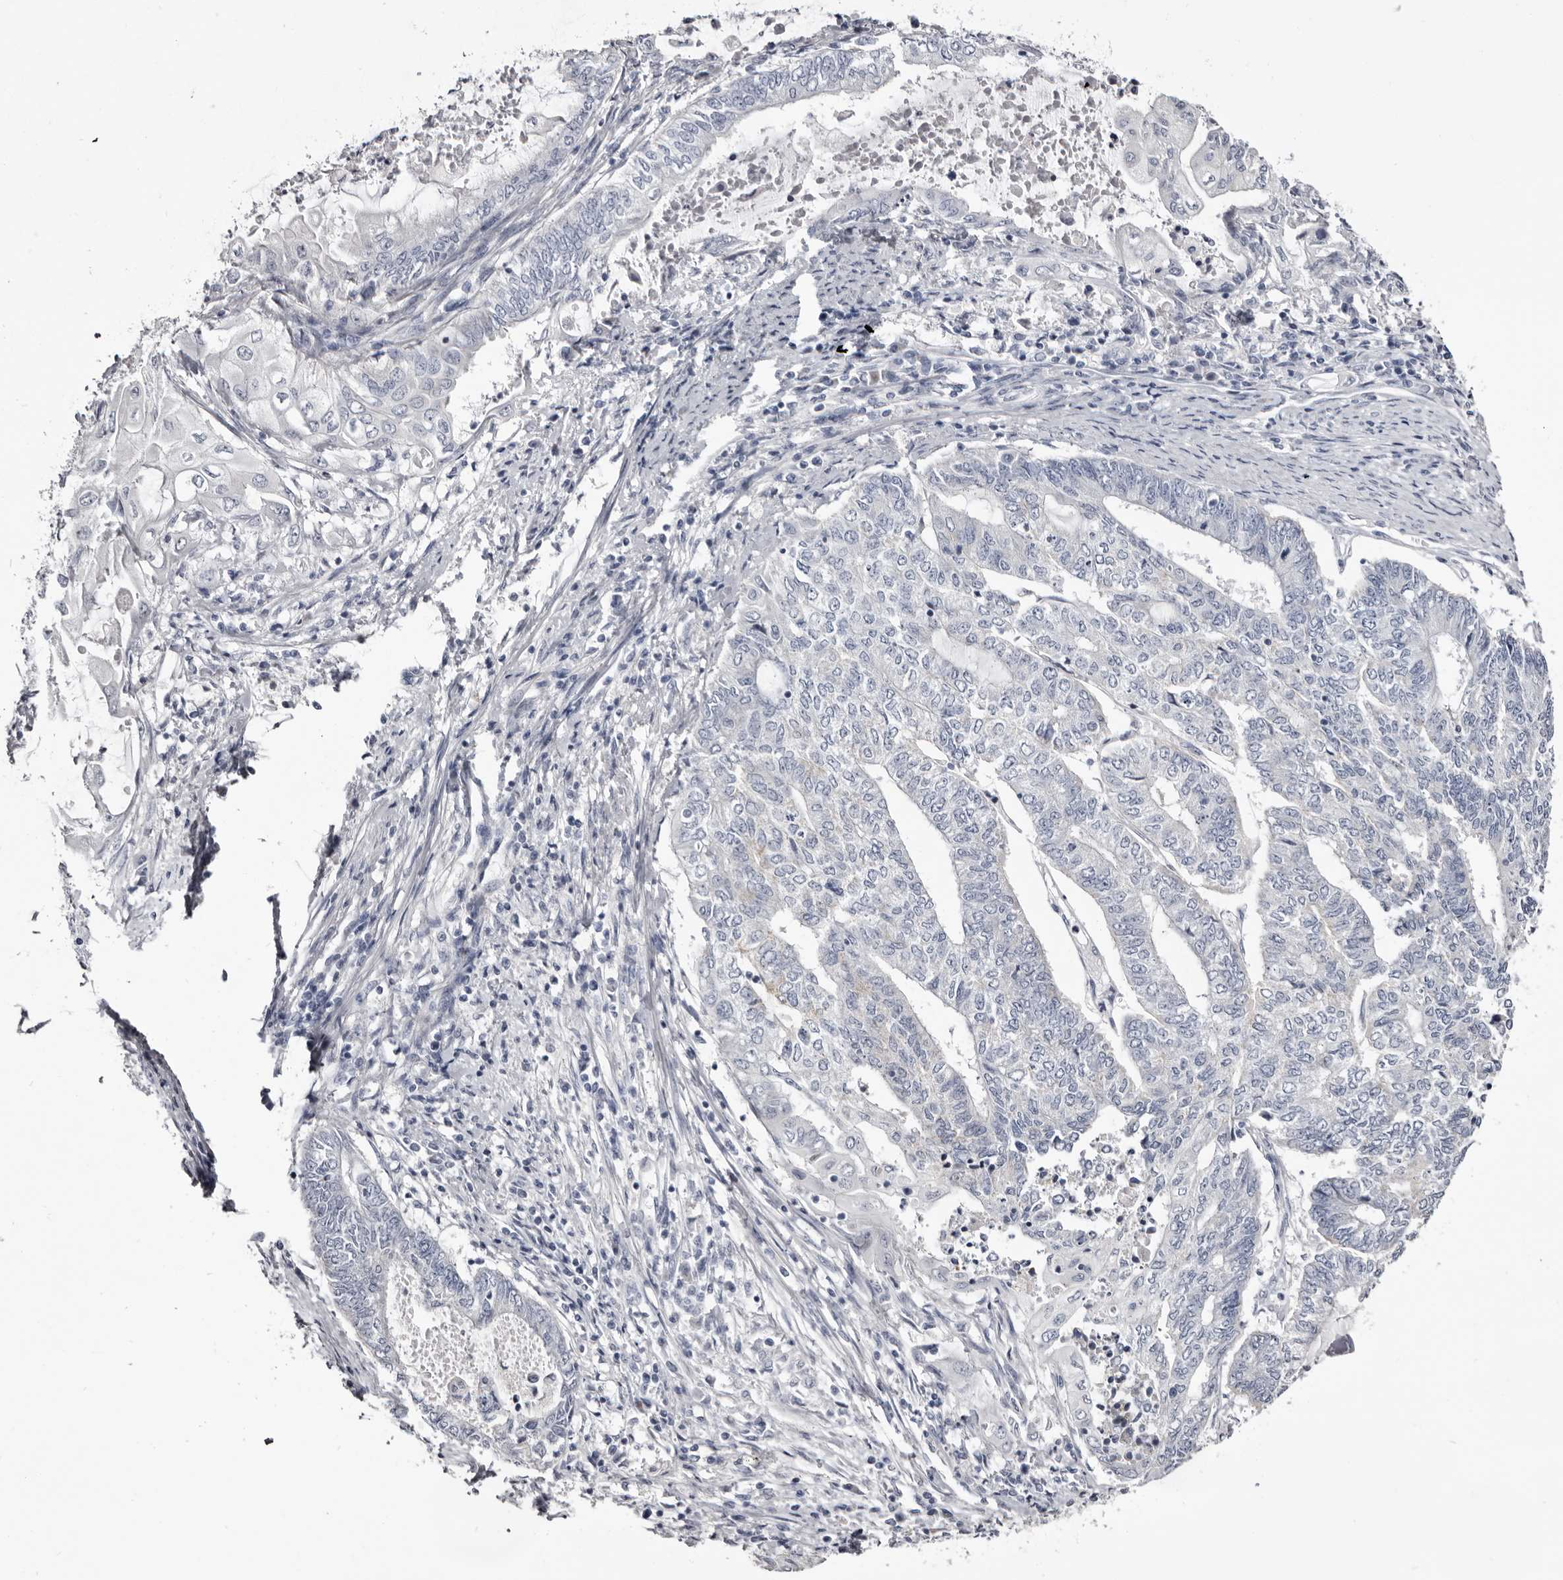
{"staining": {"intensity": "negative", "quantity": "none", "location": "none"}, "tissue": "endometrial cancer", "cell_type": "Tumor cells", "image_type": "cancer", "snomed": [{"axis": "morphology", "description": "Adenocarcinoma, NOS"}, {"axis": "topography", "description": "Uterus"}, {"axis": "topography", "description": "Endometrium"}], "caption": "Immunohistochemistry (IHC) of human endometrial cancer displays no positivity in tumor cells. Brightfield microscopy of IHC stained with DAB (3,3'-diaminobenzidine) (brown) and hematoxylin (blue), captured at high magnification.", "gene": "CASQ1", "patient": {"sex": "female", "age": 70}}